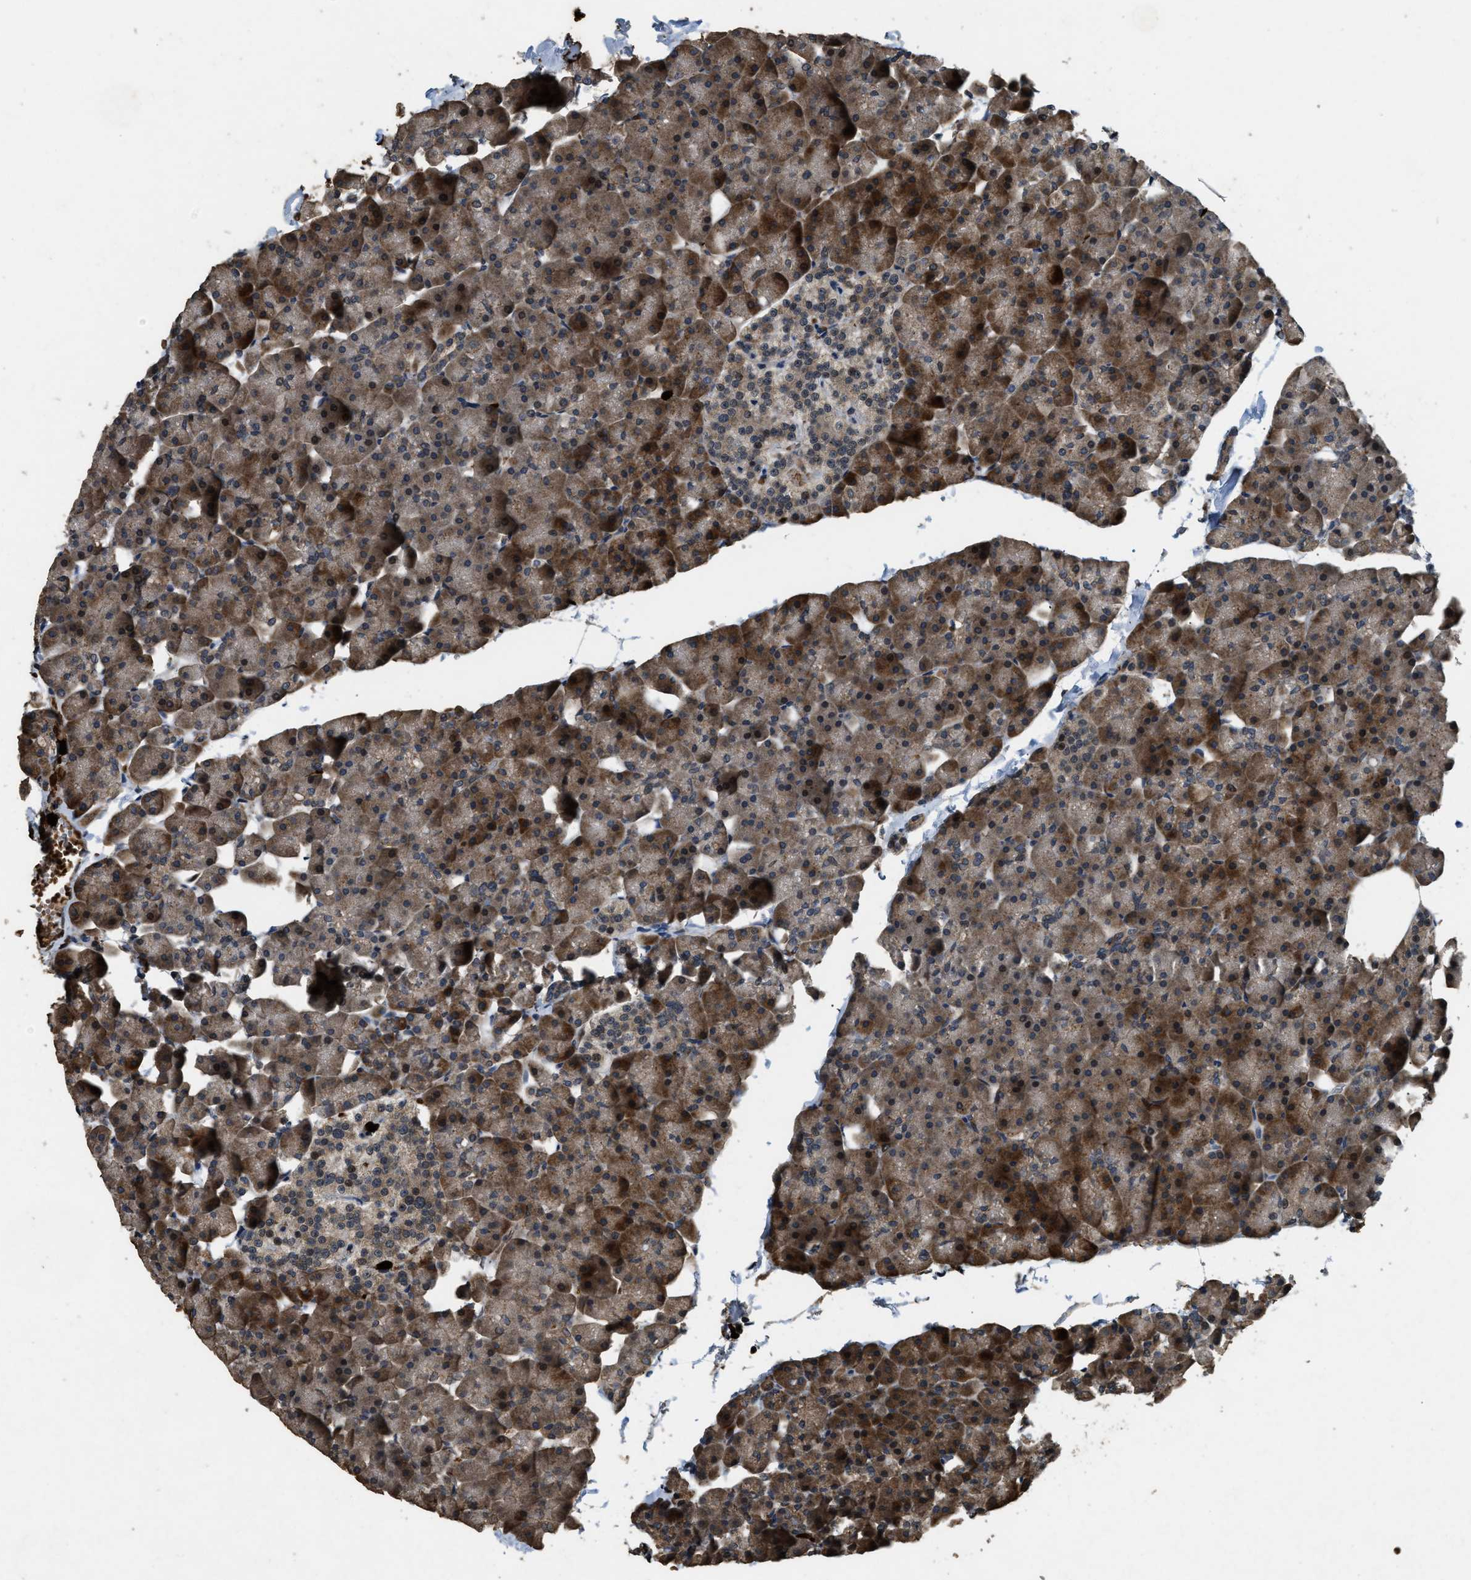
{"staining": {"intensity": "strong", "quantity": ">75%", "location": "cytoplasmic/membranous"}, "tissue": "pancreas", "cell_type": "Exocrine glandular cells", "image_type": "normal", "snomed": [{"axis": "morphology", "description": "Normal tissue, NOS"}, {"axis": "topography", "description": "Pancreas"}], "caption": "Immunohistochemistry (IHC) image of benign pancreas: pancreas stained using IHC exhibits high levels of strong protein expression localized specifically in the cytoplasmic/membranous of exocrine glandular cells, appearing as a cytoplasmic/membranous brown color.", "gene": "RNF141", "patient": {"sex": "male", "age": 35}}